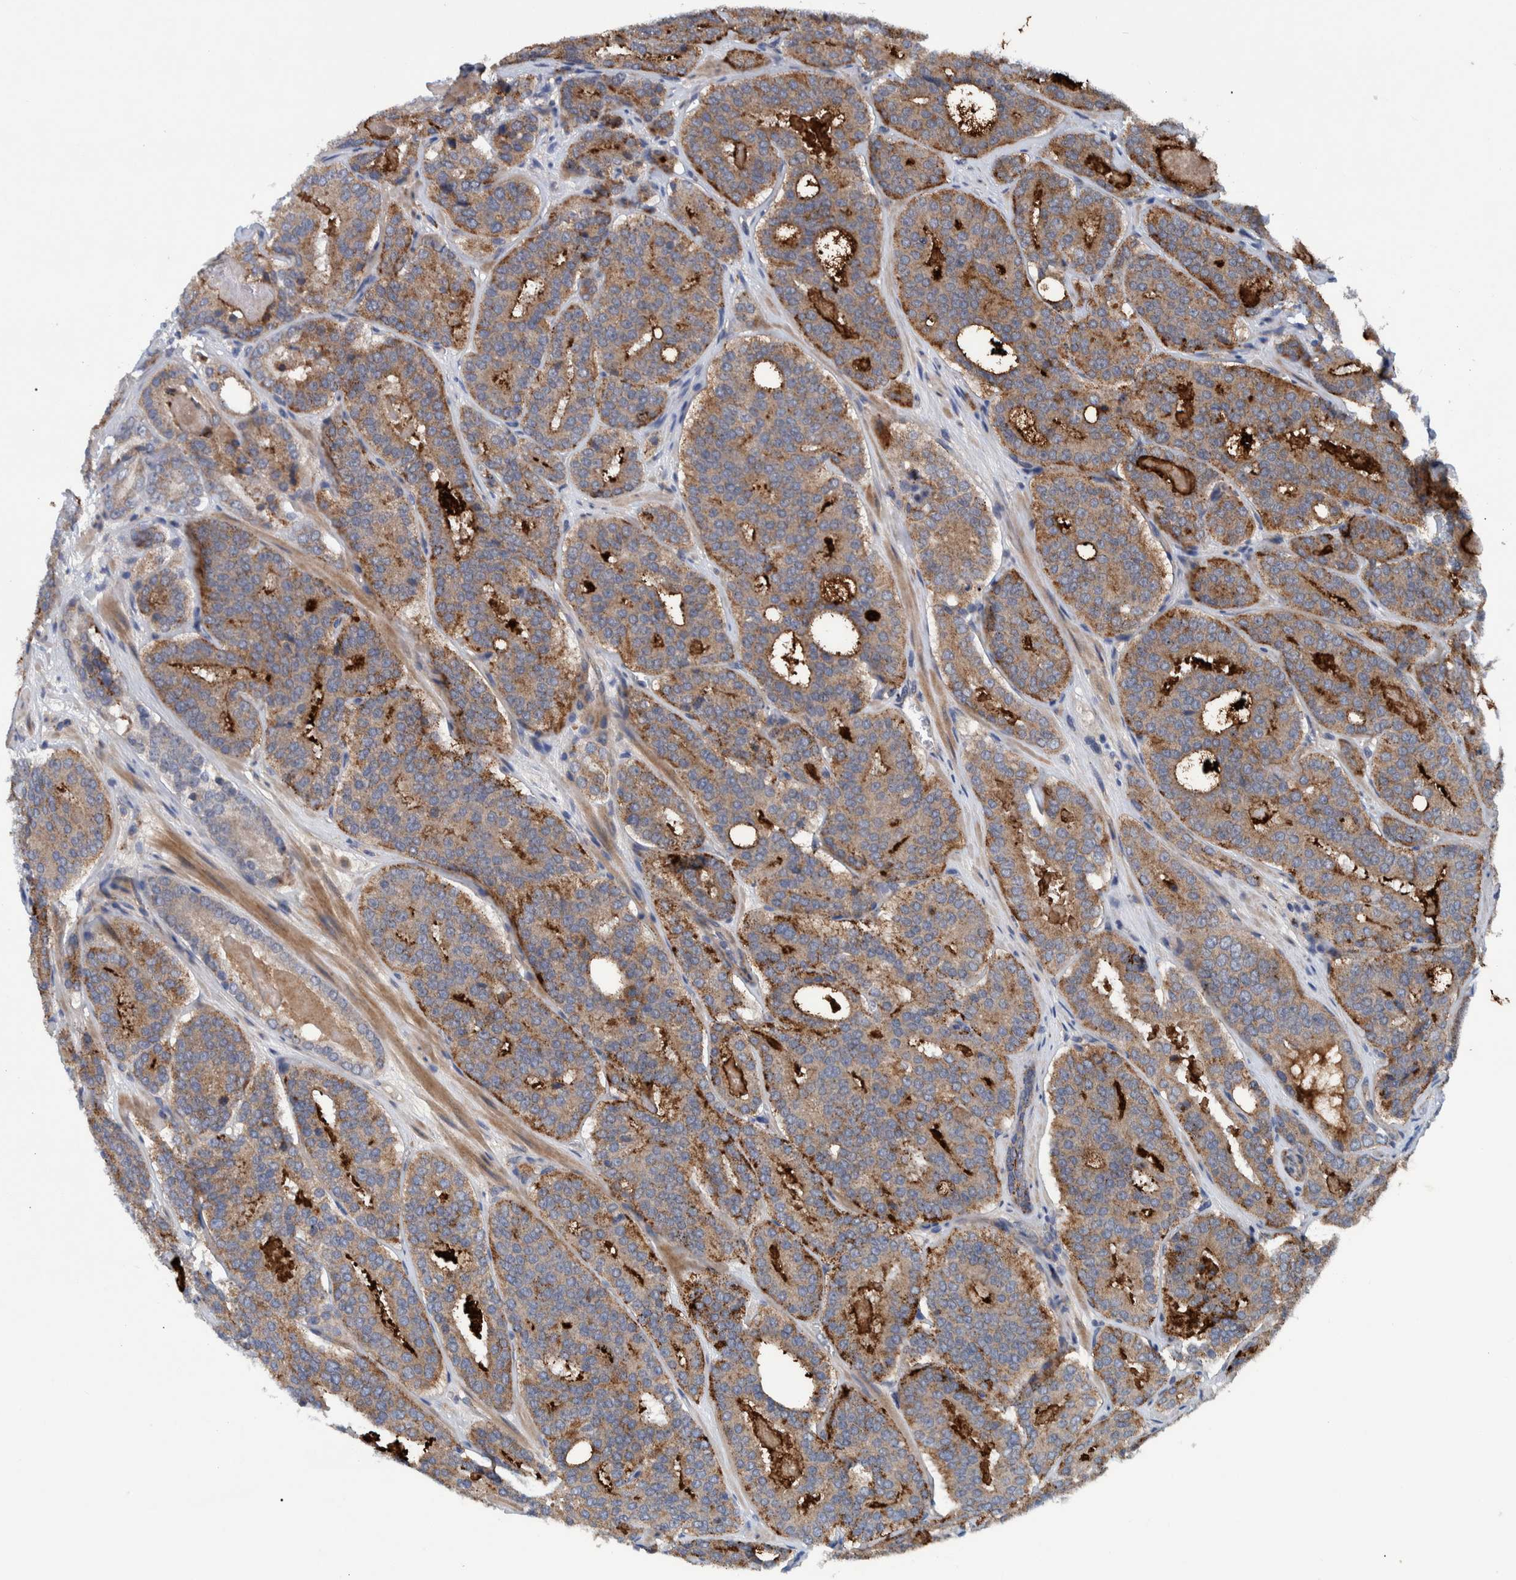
{"staining": {"intensity": "moderate", "quantity": ">75%", "location": "cytoplasmic/membranous"}, "tissue": "prostate cancer", "cell_type": "Tumor cells", "image_type": "cancer", "snomed": [{"axis": "morphology", "description": "Adenocarcinoma, High grade"}, {"axis": "topography", "description": "Prostate"}], "caption": "Human prostate cancer stained with a brown dye shows moderate cytoplasmic/membranous positive staining in approximately >75% of tumor cells.", "gene": "ITIH3", "patient": {"sex": "male", "age": 60}}